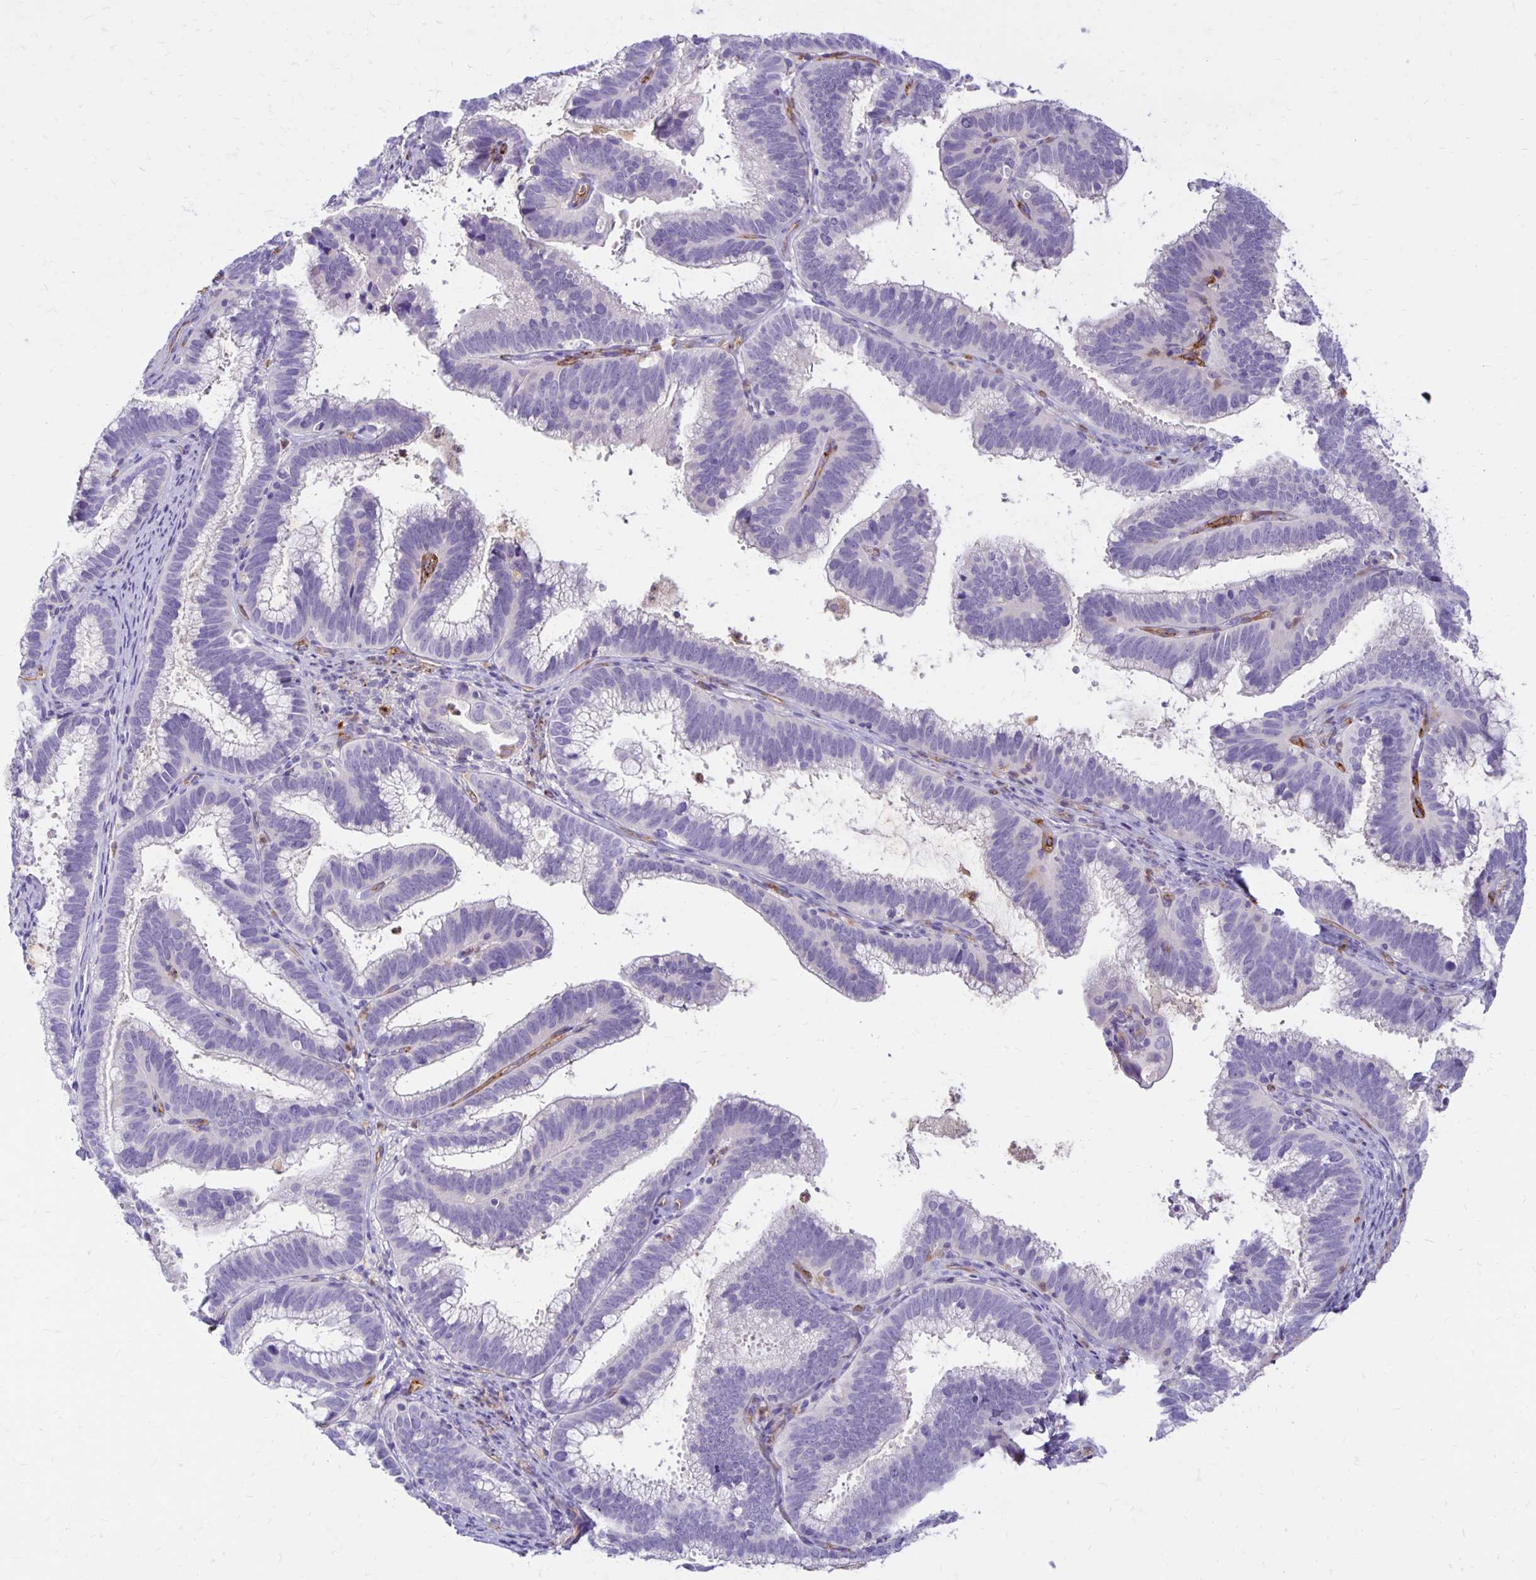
{"staining": {"intensity": "negative", "quantity": "none", "location": "none"}, "tissue": "cervical cancer", "cell_type": "Tumor cells", "image_type": "cancer", "snomed": [{"axis": "morphology", "description": "Adenocarcinoma, NOS"}, {"axis": "topography", "description": "Cervix"}], "caption": "Tumor cells are negative for brown protein staining in cervical adenocarcinoma.", "gene": "TTYH1", "patient": {"sex": "female", "age": 61}}